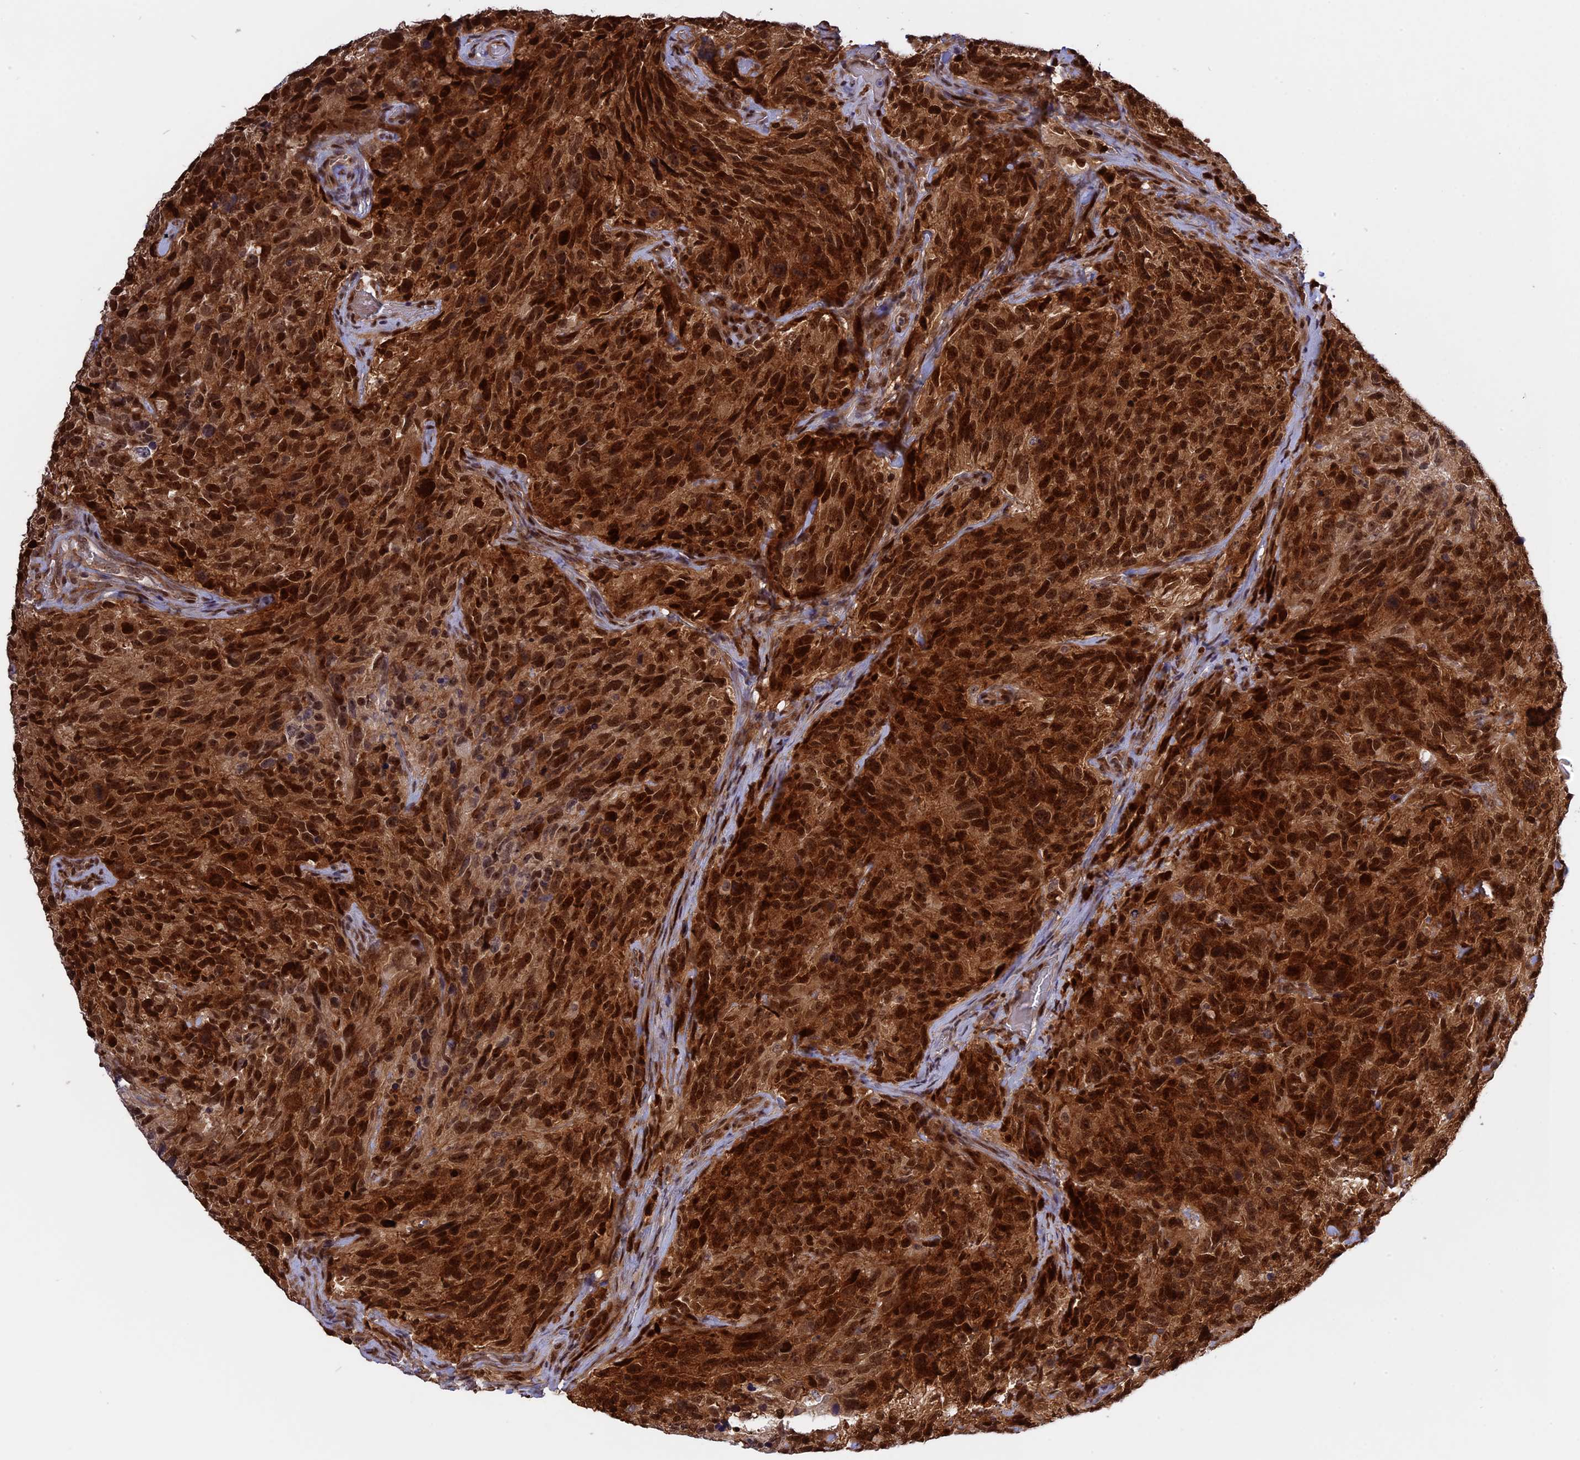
{"staining": {"intensity": "strong", "quantity": ">75%", "location": "cytoplasmic/membranous,nuclear"}, "tissue": "glioma", "cell_type": "Tumor cells", "image_type": "cancer", "snomed": [{"axis": "morphology", "description": "Glioma, malignant, High grade"}, {"axis": "topography", "description": "Brain"}], "caption": "IHC micrograph of neoplastic tissue: malignant high-grade glioma stained using IHC displays high levels of strong protein expression localized specifically in the cytoplasmic/membranous and nuclear of tumor cells, appearing as a cytoplasmic/membranous and nuclear brown color.", "gene": "ZNF428", "patient": {"sex": "male", "age": 69}}